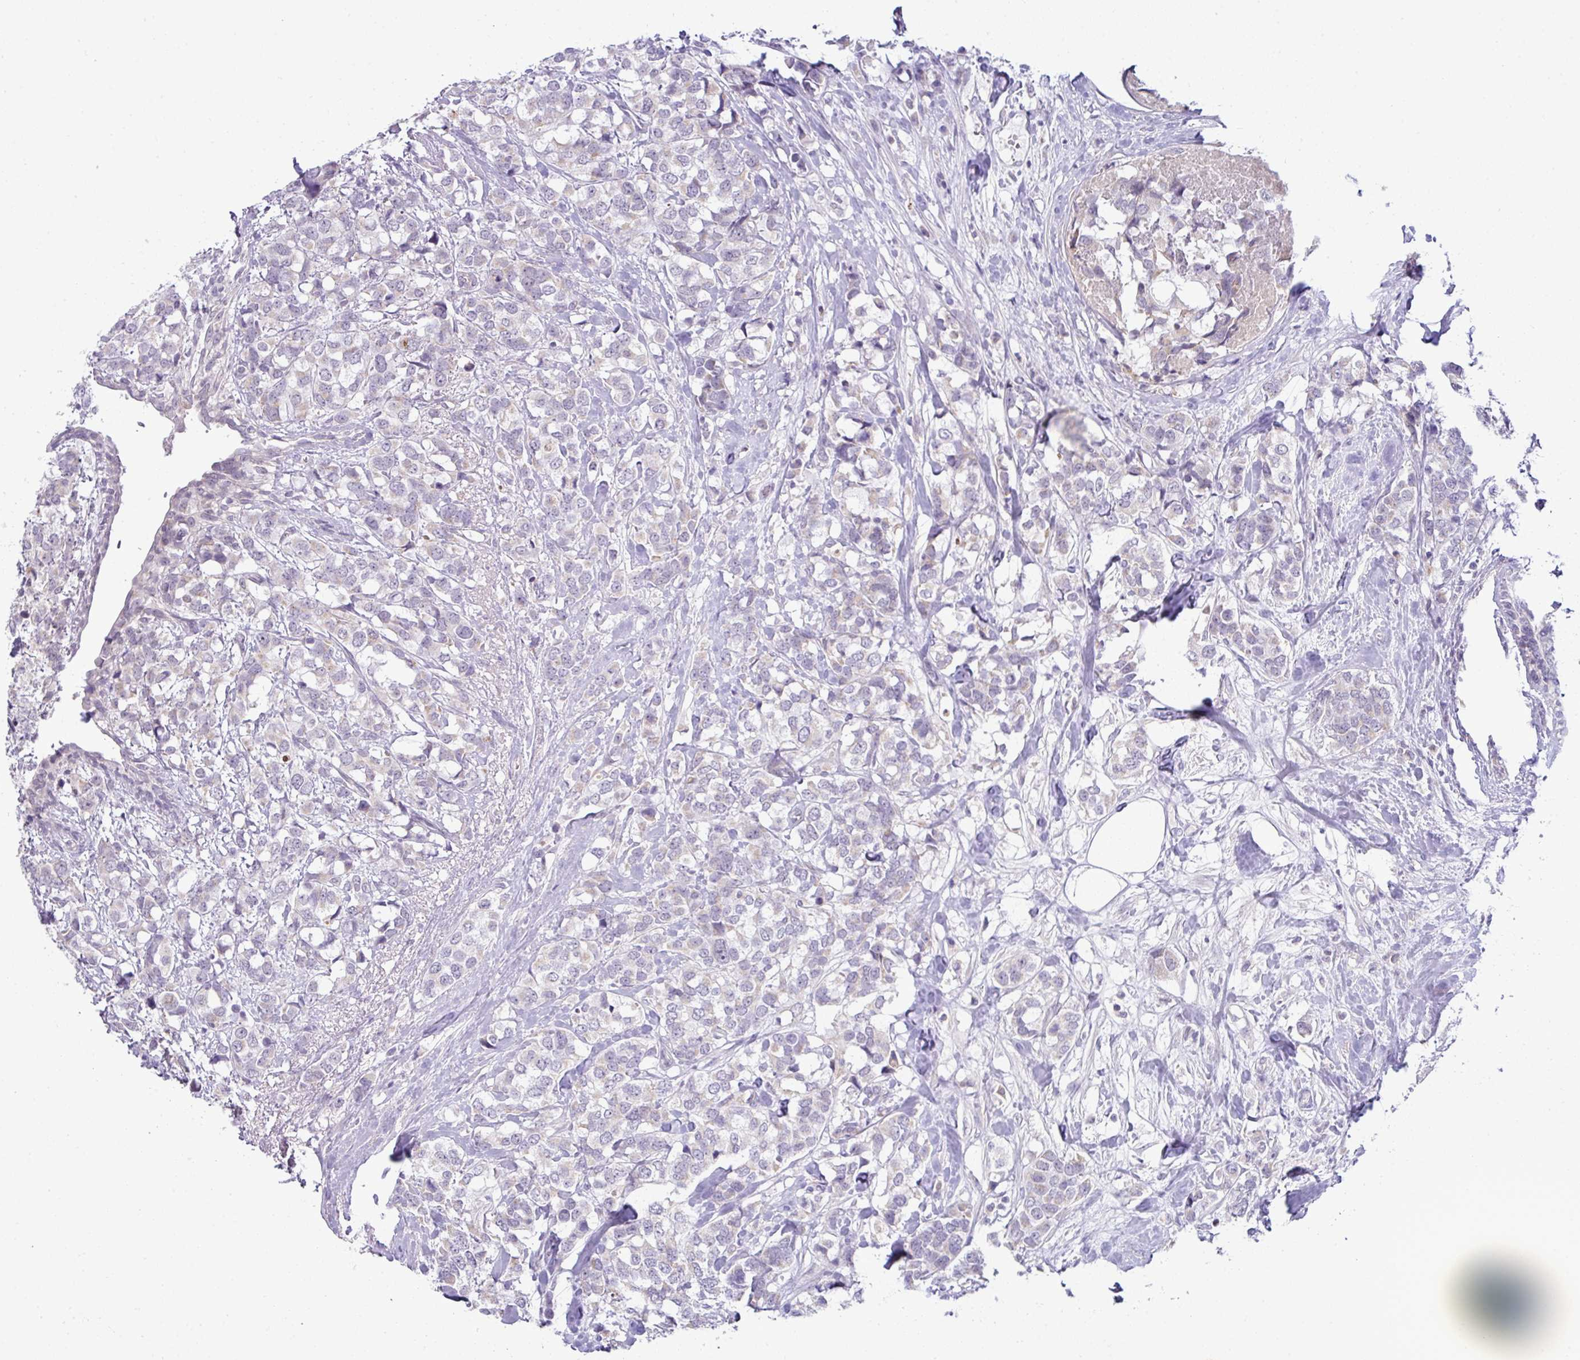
{"staining": {"intensity": "negative", "quantity": "none", "location": "none"}, "tissue": "breast cancer", "cell_type": "Tumor cells", "image_type": "cancer", "snomed": [{"axis": "morphology", "description": "Lobular carcinoma"}, {"axis": "topography", "description": "Breast"}], "caption": "Breast lobular carcinoma was stained to show a protein in brown. There is no significant positivity in tumor cells.", "gene": "HBEGF", "patient": {"sex": "female", "age": 59}}